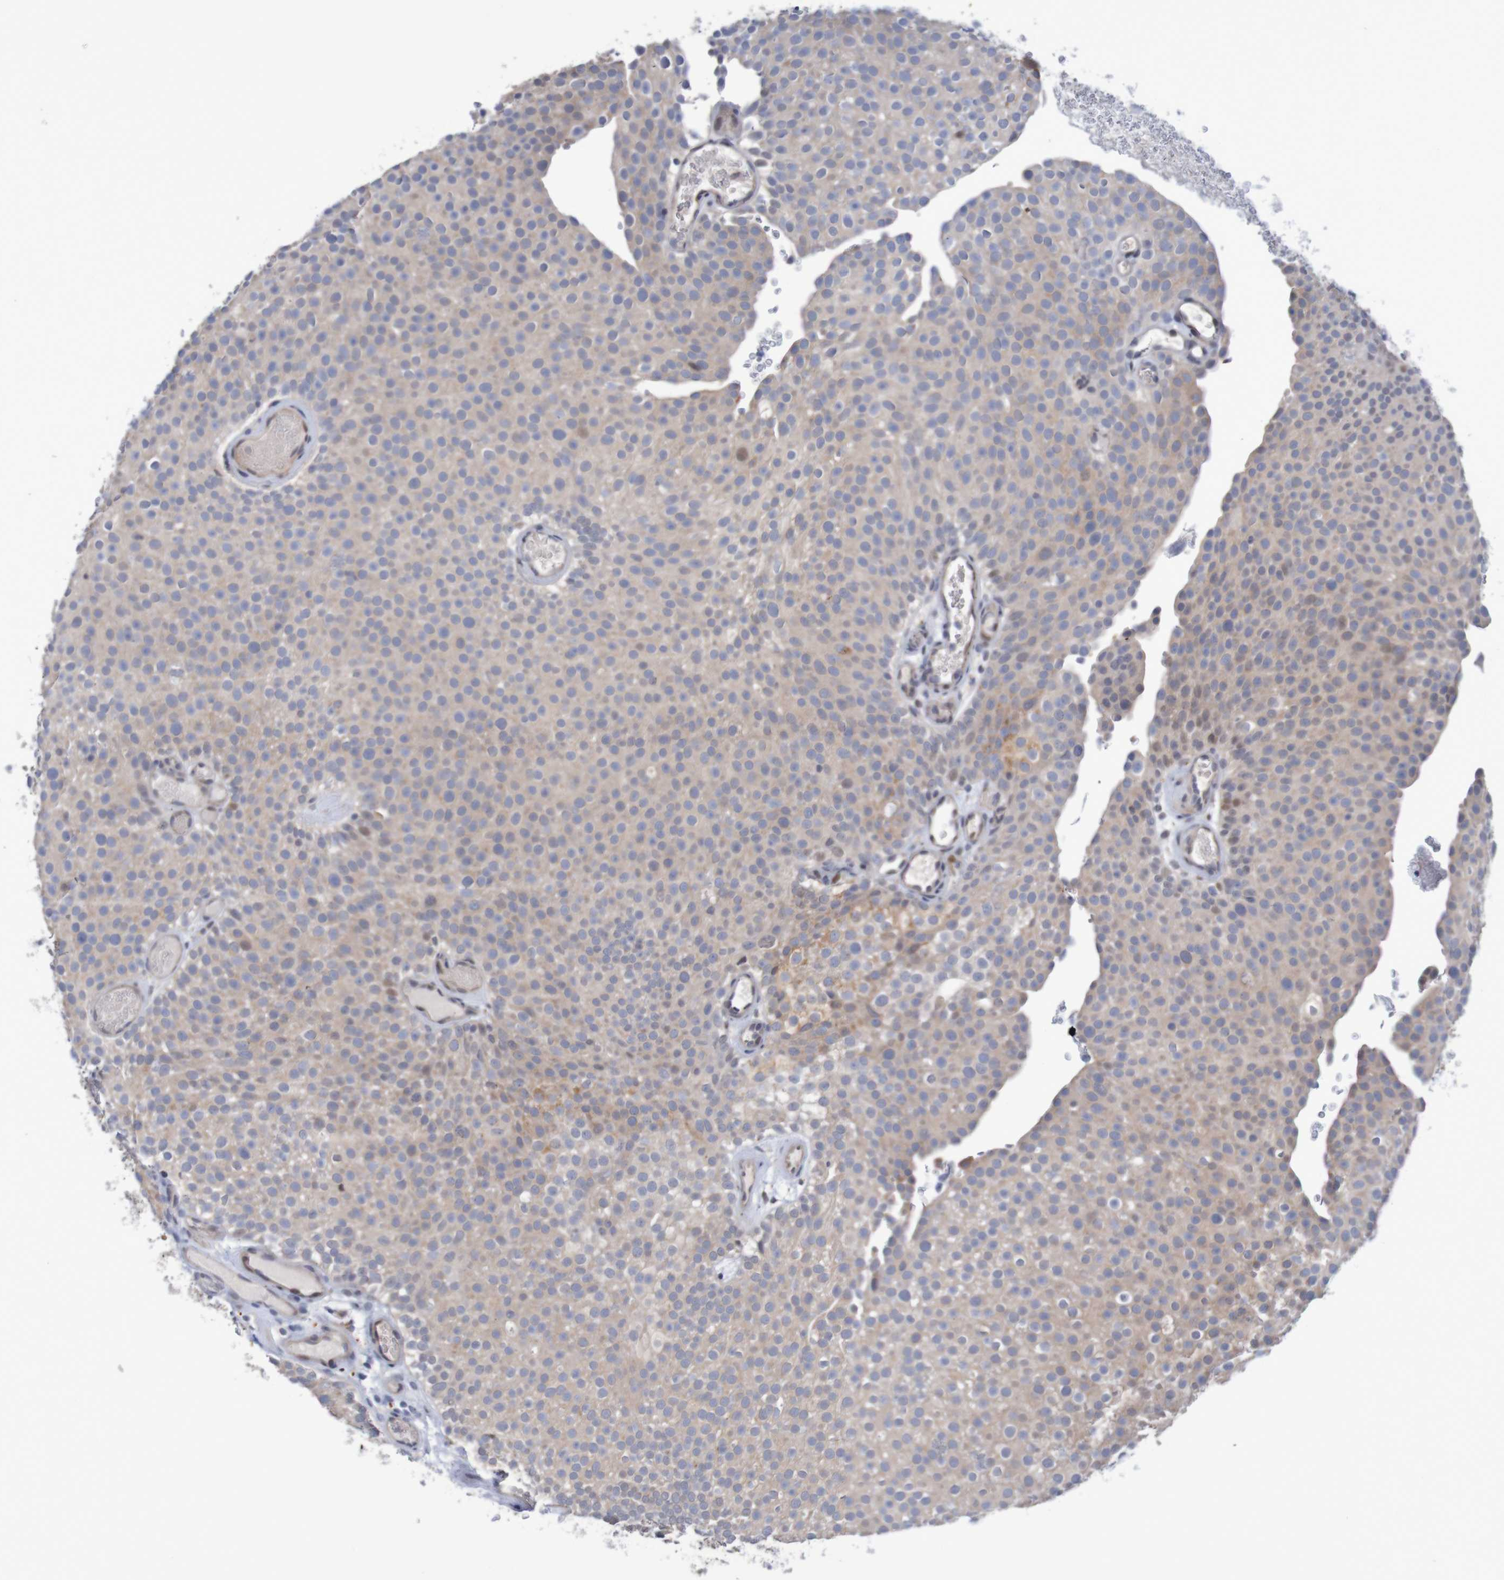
{"staining": {"intensity": "moderate", "quantity": "<25%", "location": "cytoplasmic/membranous"}, "tissue": "urothelial cancer", "cell_type": "Tumor cells", "image_type": "cancer", "snomed": [{"axis": "morphology", "description": "Urothelial carcinoma, Low grade"}, {"axis": "topography", "description": "Urinary bladder"}], "caption": "Protein staining of urothelial carcinoma (low-grade) tissue shows moderate cytoplasmic/membranous staining in approximately <25% of tumor cells.", "gene": "FBP2", "patient": {"sex": "male", "age": 78}}